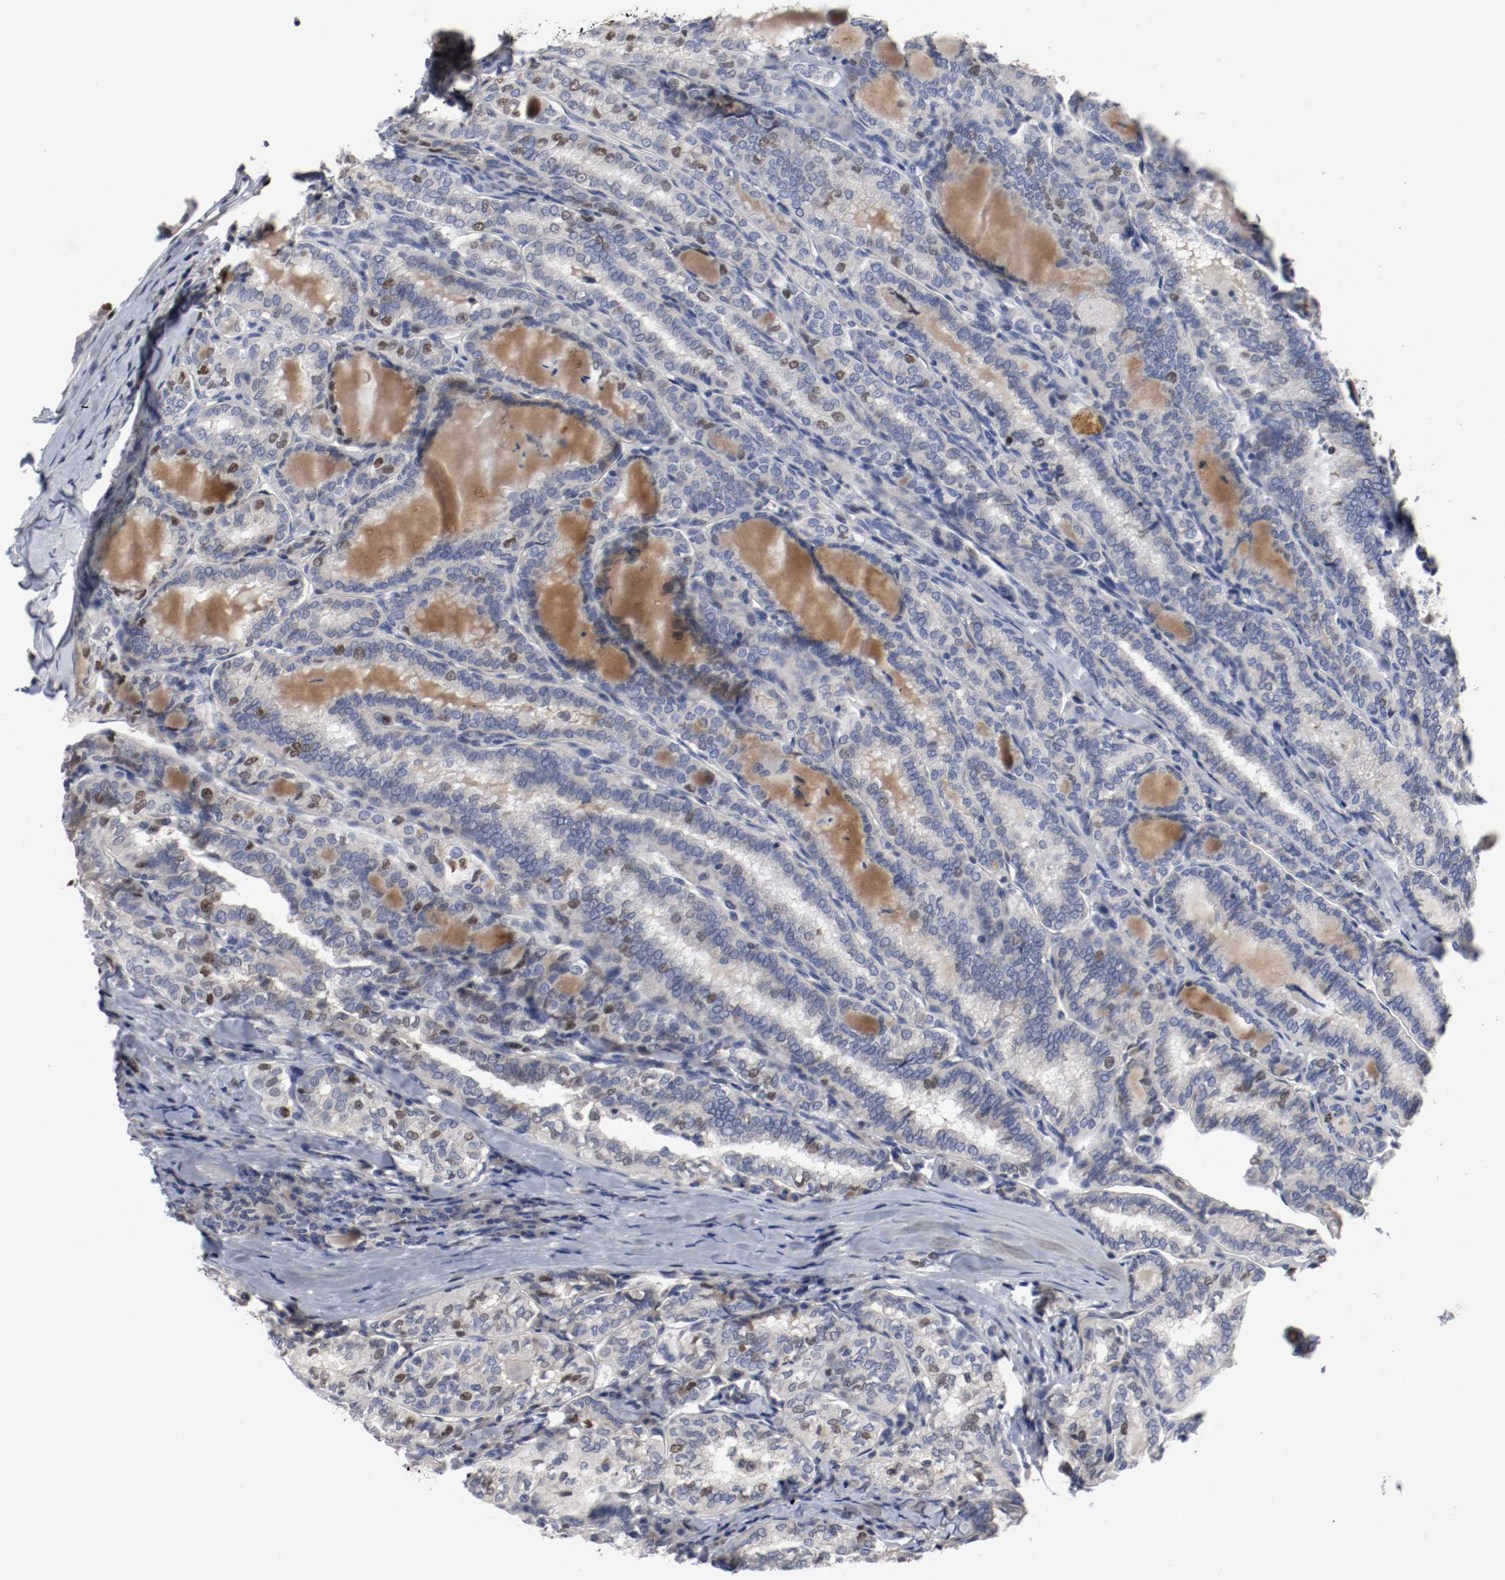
{"staining": {"intensity": "weak", "quantity": "<25%", "location": "nuclear"}, "tissue": "thyroid cancer", "cell_type": "Tumor cells", "image_type": "cancer", "snomed": [{"axis": "morphology", "description": "Papillary adenocarcinoma, NOS"}, {"axis": "topography", "description": "Thyroid gland"}], "caption": "A micrograph of thyroid cancer stained for a protein shows no brown staining in tumor cells.", "gene": "MCM6", "patient": {"sex": "female", "age": 30}}